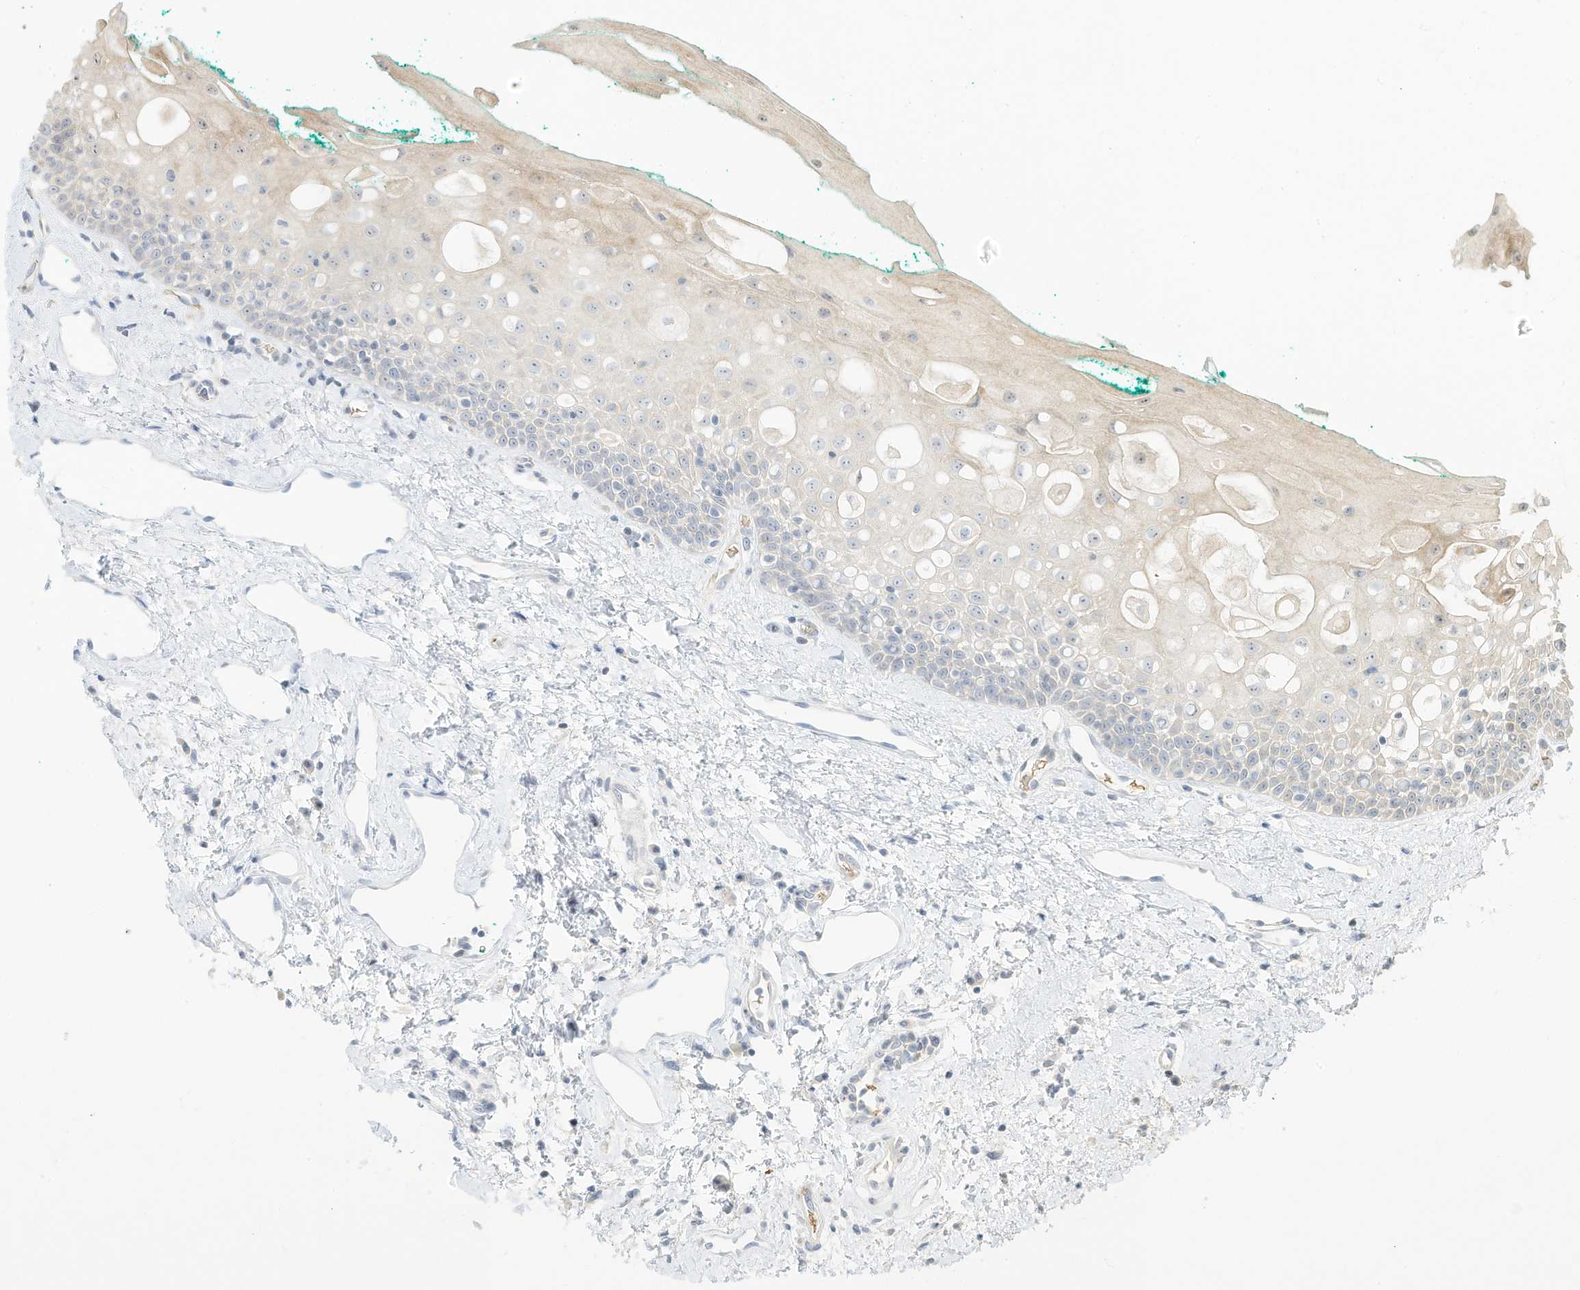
{"staining": {"intensity": "weak", "quantity": "25%-75%", "location": "cytoplasmic/membranous"}, "tissue": "oral mucosa", "cell_type": "Squamous epithelial cells", "image_type": "normal", "snomed": [{"axis": "morphology", "description": "Normal tissue, NOS"}, {"axis": "topography", "description": "Oral tissue"}], "caption": "This photomicrograph demonstrates immunohistochemistry (IHC) staining of benign oral mucosa, with low weak cytoplasmic/membranous positivity in about 25%-75% of squamous epithelial cells.", "gene": "OFD1", "patient": {"sex": "female", "age": 70}}